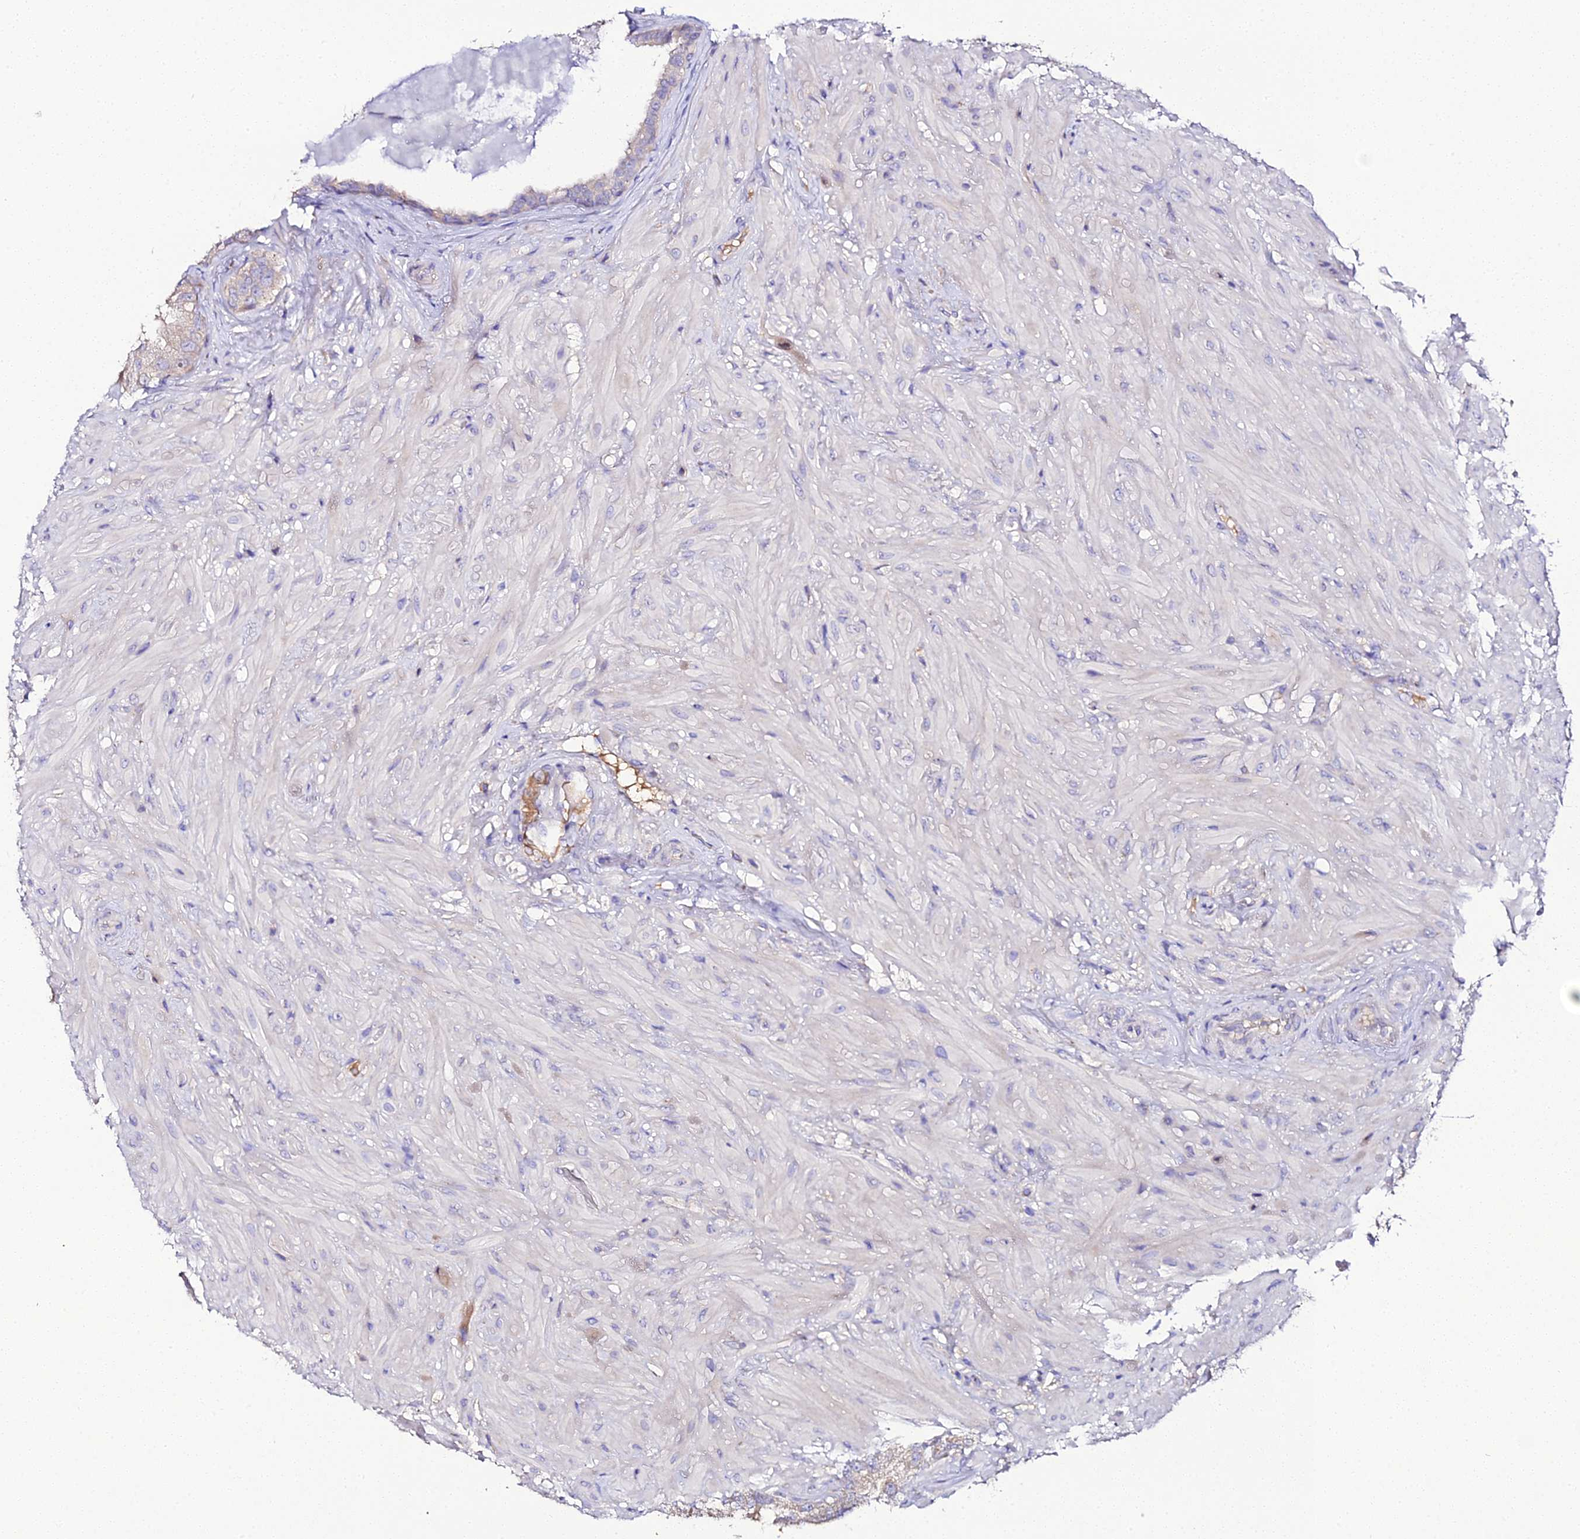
{"staining": {"intensity": "moderate", "quantity": "<25%", "location": "cytoplasmic/membranous"}, "tissue": "seminal vesicle", "cell_type": "Glandular cells", "image_type": "normal", "snomed": [{"axis": "morphology", "description": "Normal tissue, NOS"}, {"axis": "topography", "description": "Seminal veicle"}, {"axis": "topography", "description": "Peripheral nerve tissue"}], "caption": "Immunohistochemistry (IHC) image of unremarkable seminal vesicle: human seminal vesicle stained using immunohistochemistry (IHC) demonstrates low levels of moderate protein expression localized specifically in the cytoplasmic/membranous of glandular cells, appearing as a cytoplasmic/membranous brown color.", "gene": "SCX", "patient": {"sex": "male", "age": 67}}